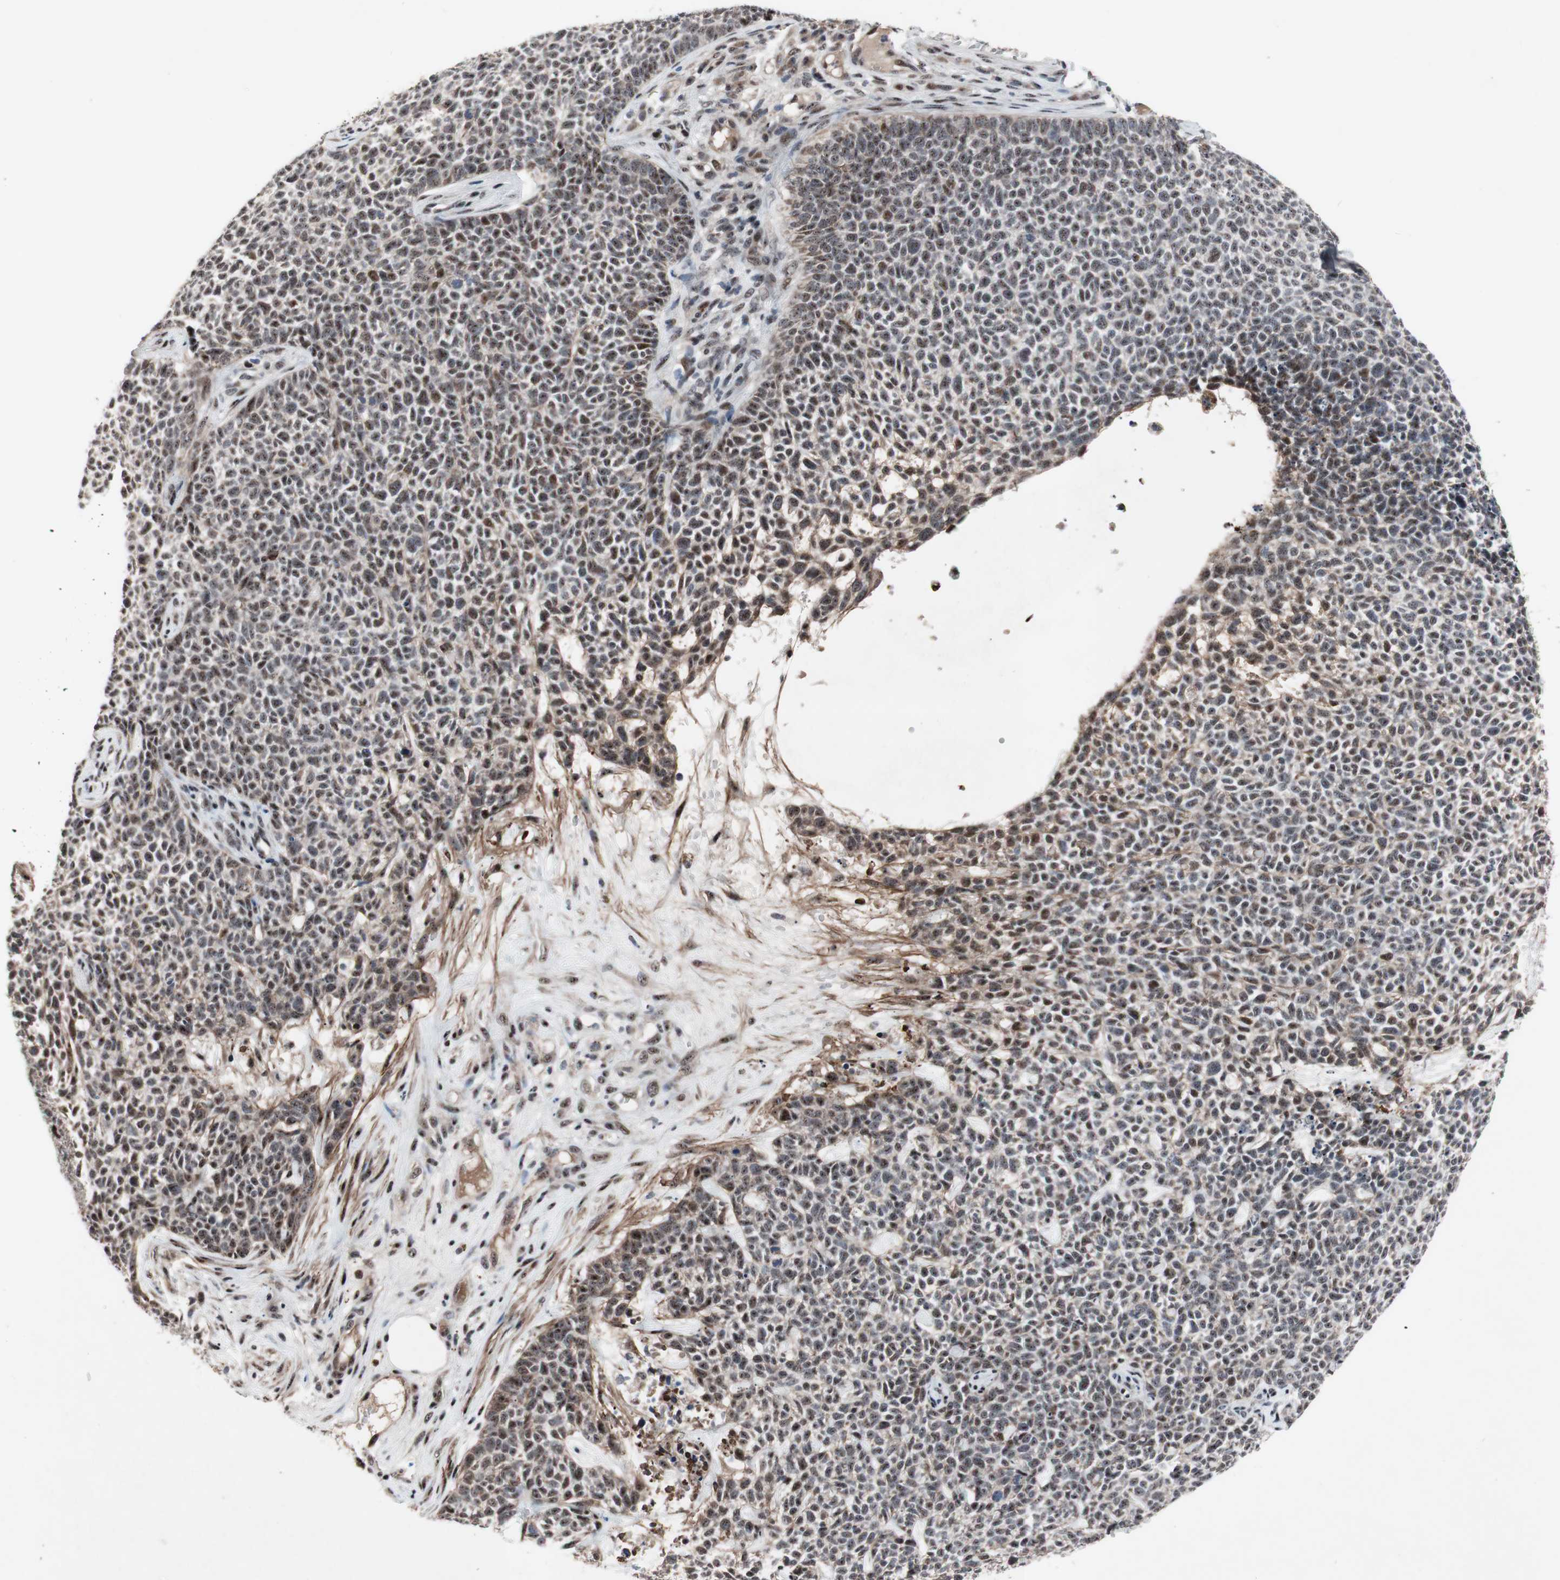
{"staining": {"intensity": "weak", "quantity": ">75%", "location": "cytoplasmic/membranous,nuclear"}, "tissue": "skin cancer", "cell_type": "Tumor cells", "image_type": "cancer", "snomed": [{"axis": "morphology", "description": "Basal cell carcinoma"}, {"axis": "topography", "description": "Skin"}], "caption": "High-magnification brightfield microscopy of skin cancer (basal cell carcinoma) stained with DAB (brown) and counterstained with hematoxylin (blue). tumor cells exhibit weak cytoplasmic/membranous and nuclear positivity is present in approximately>75% of cells.", "gene": "SOX7", "patient": {"sex": "female", "age": 84}}